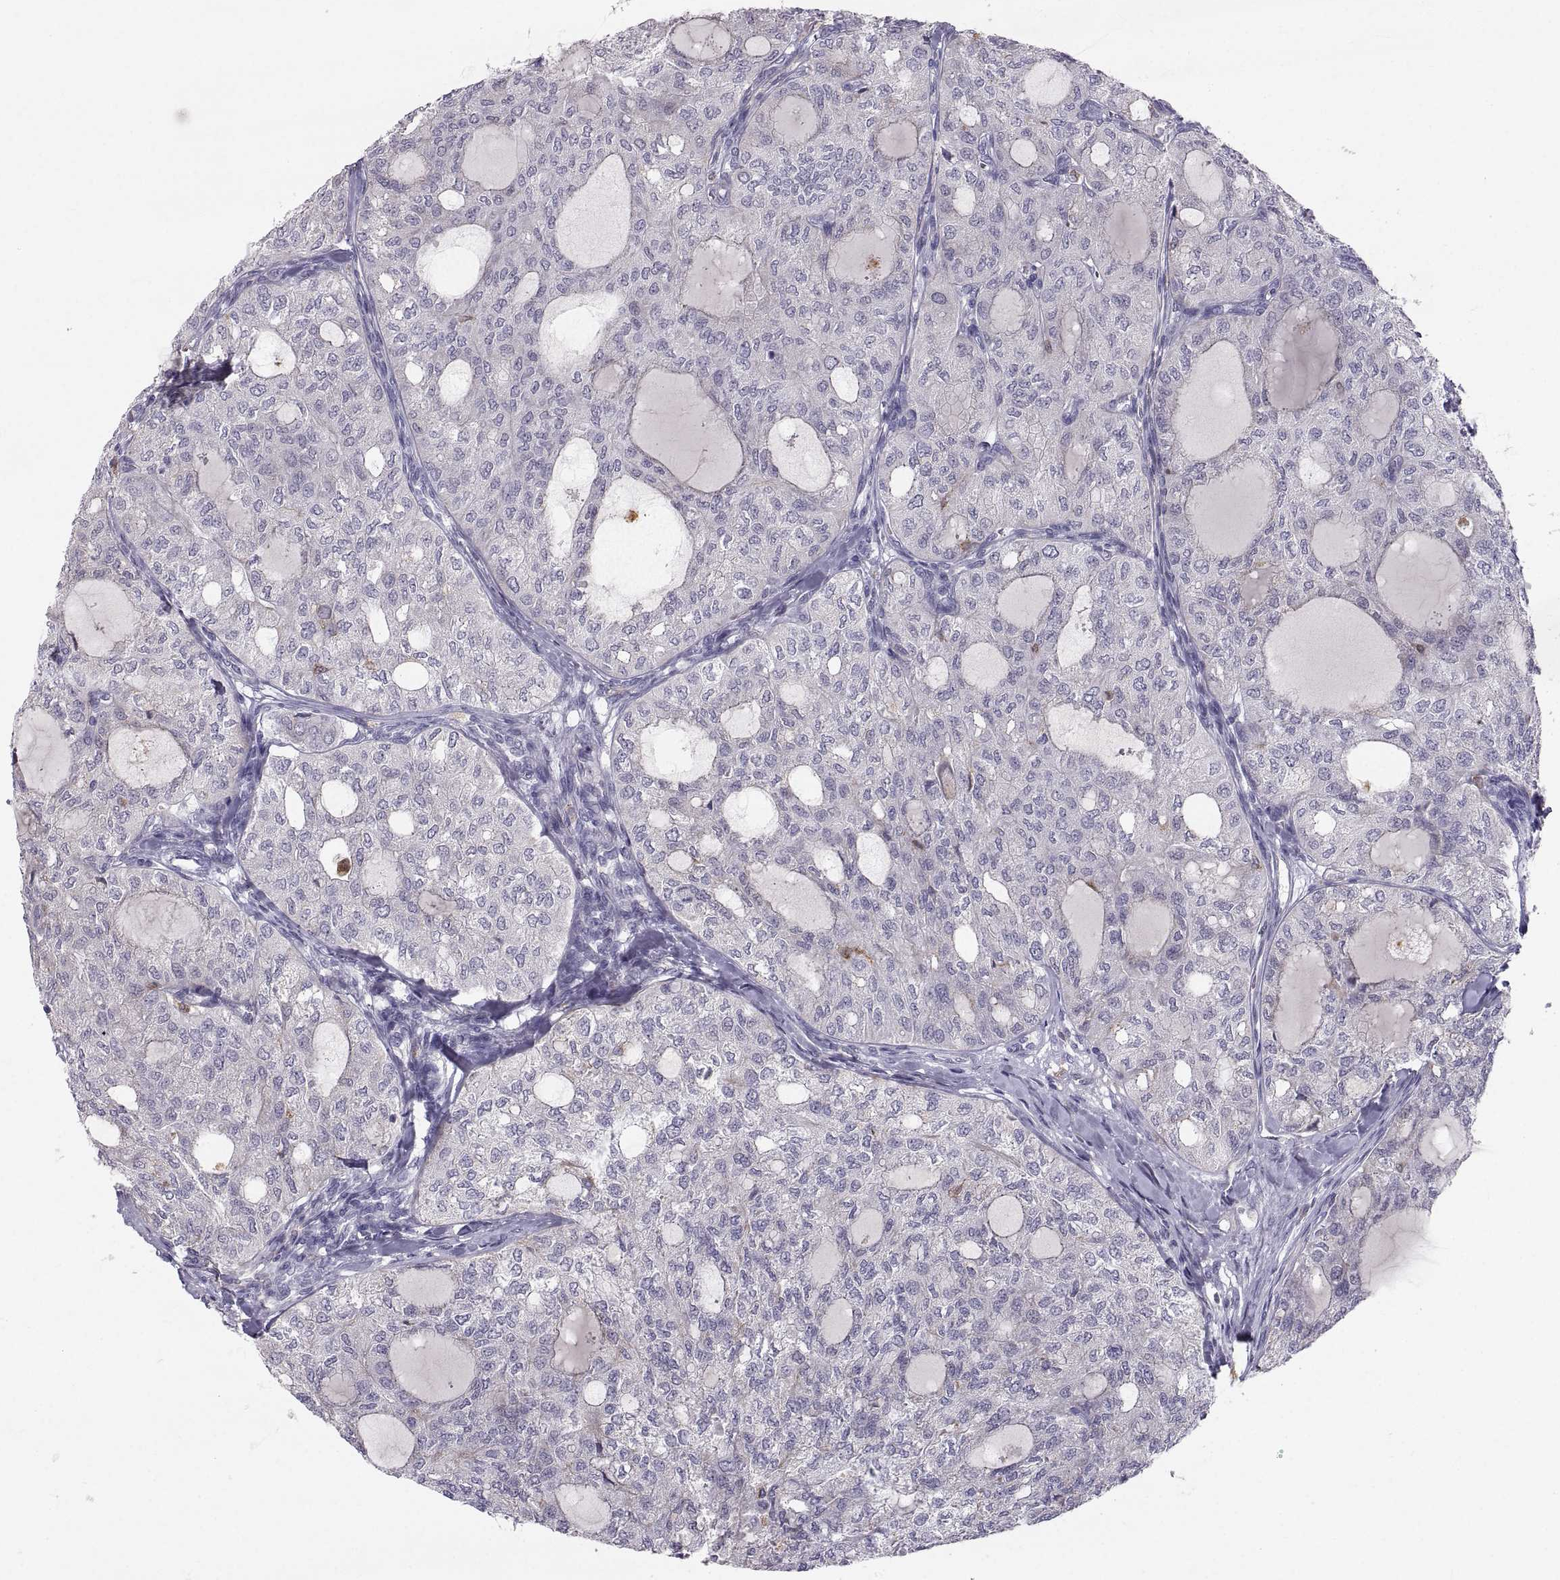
{"staining": {"intensity": "negative", "quantity": "none", "location": "none"}, "tissue": "thyroid cancer", "cell_type": "Tumor cells", "image_type": "cancer", "snomed": [{"axis": "morphology", "description": "Follicular adenoma carcinoma, NOS"}, {"axis": "topography", "description": "Thyroid gland"}], "caption": "A high-resolution image shows immunohistochemistry staining of thyroid cancer, which displays no significant expression in tumor cells.", "gene": "PGM5", "patient": {"sex": "male", "age": 75}}